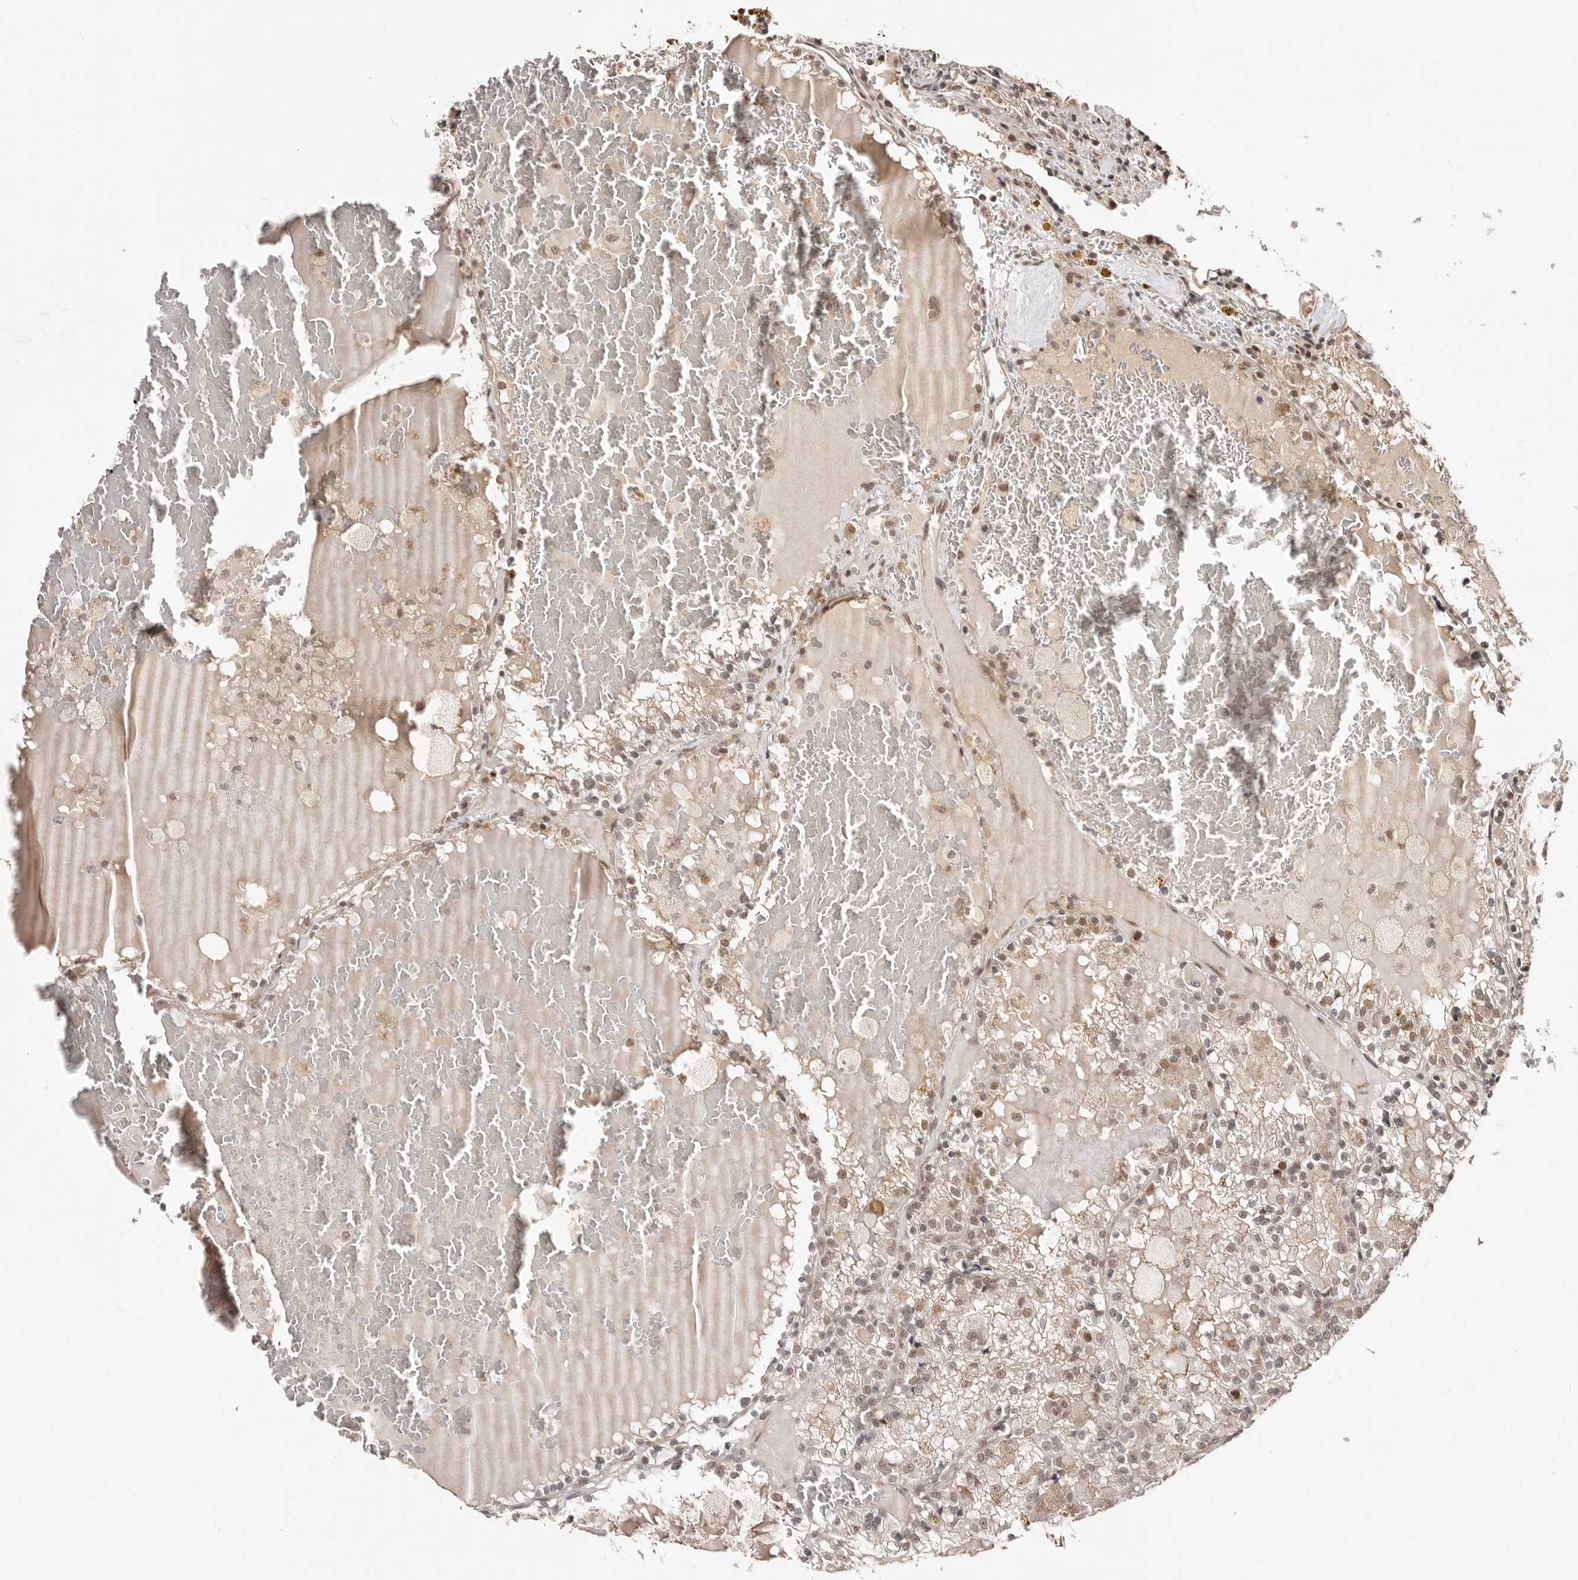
{"staining": {"intensity": "moderate", "quantity": ">75%", "location": "nuclear"}, "tissue": "renal cancer", "cell_type": "Tumor cells", "image_type": "cancer", "snomed": [{"axis": "morphology", "description": "Adenocarcinoma, NOS"}, {"axis": "topography", "description": "Kidney"}], "caption": "Immunohistochemistry (IHC) of human renal cancer (adenocarcinoma) shows medium levels of moderate nuclear expression in approximately >75% of tumor cells. The protein is stained brown, and the nuclei are stained in blue (DAB IHC with brightfield microscopy, high magnification).", "gene": "SRCAP", "patient": {"sex": "female", "age": 56}}